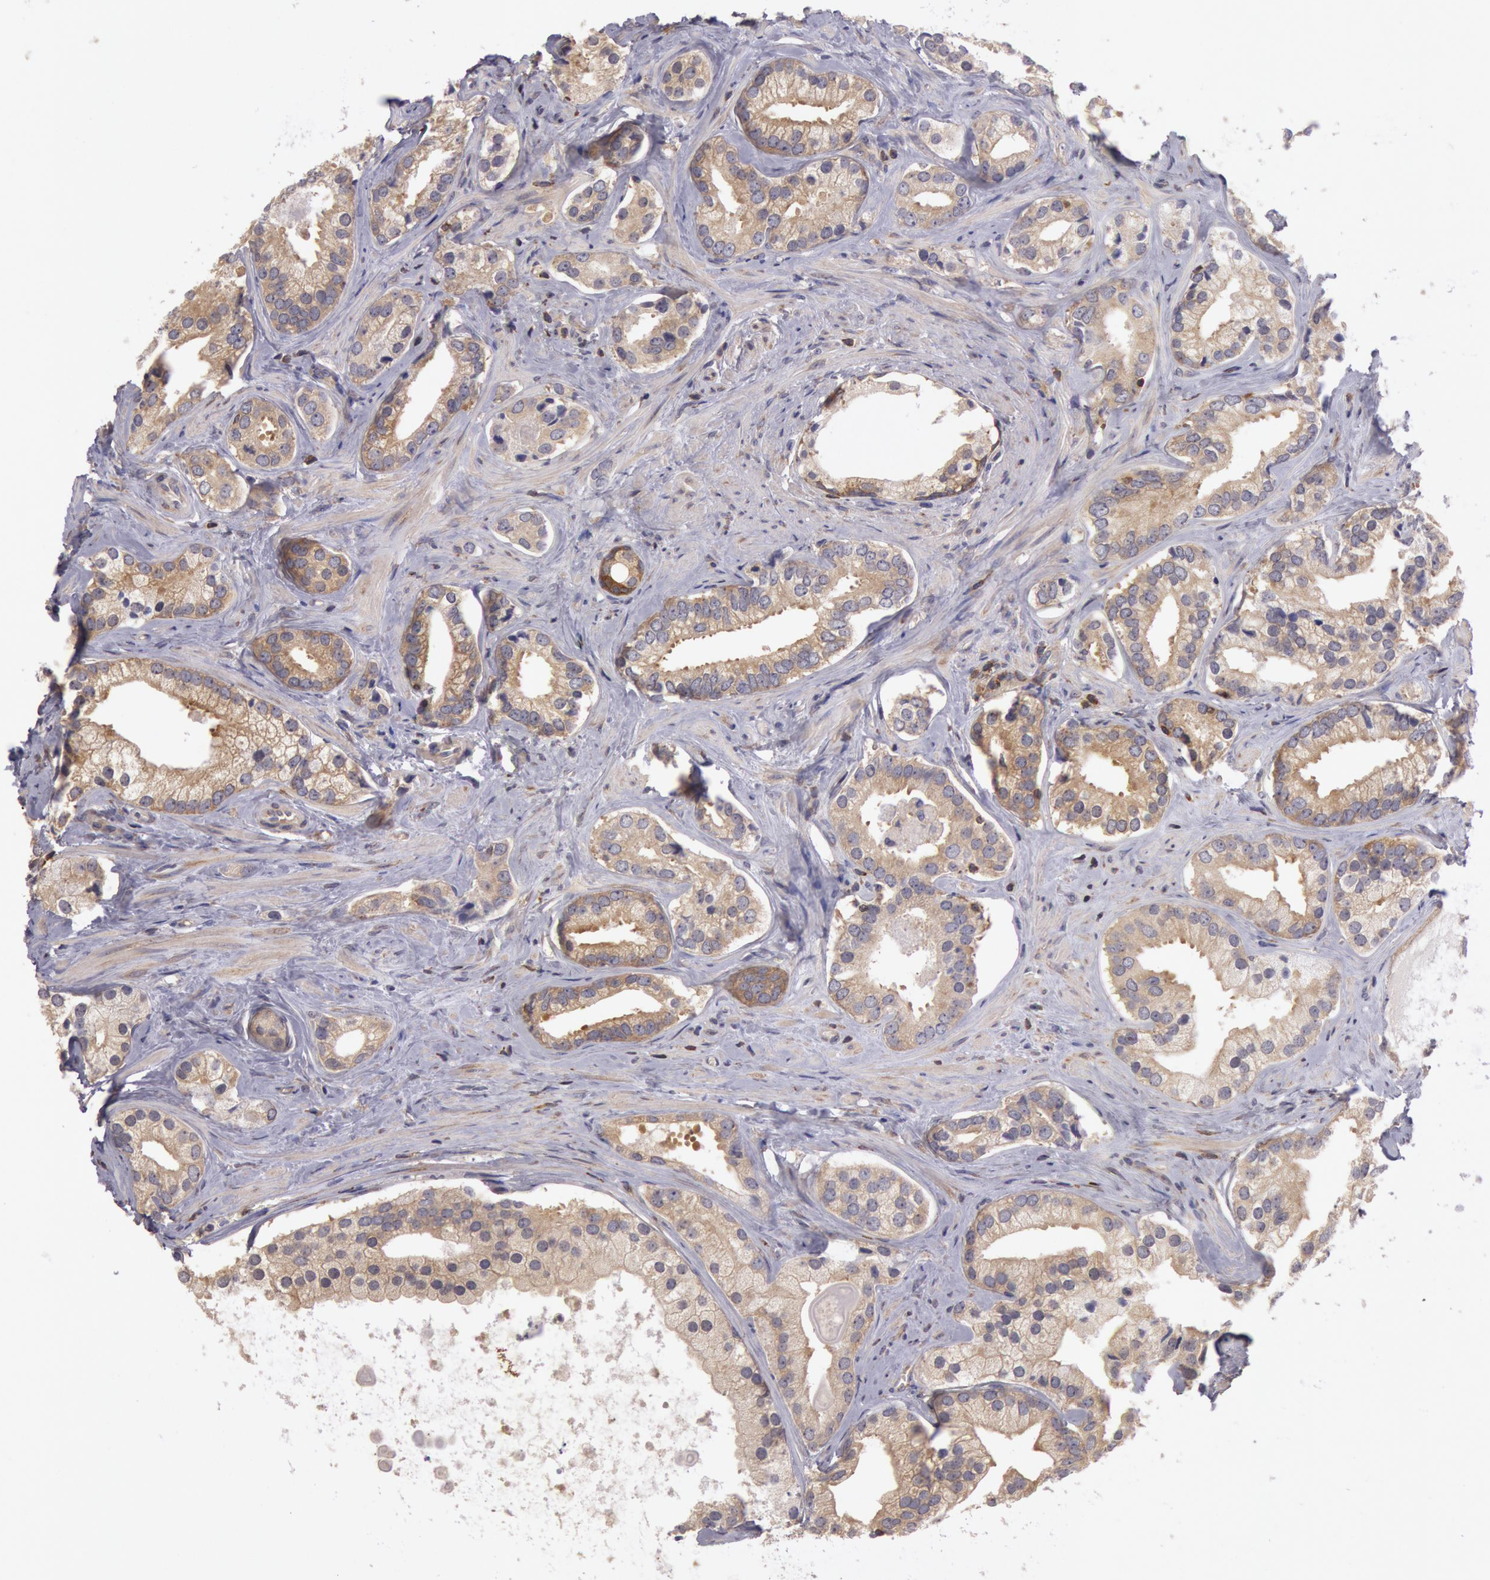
{"staining": {"intensity": "moderate", "quantity": ">75%", "location": "cytoplasmic/membranous"}, "tissue": "prostate cancer", "cell_type": "Tumor cells", "image_type": "cancer", "snomed": [{"axis": "morphology", "description": "Adenocarcinoma, Medium grade"}, {"axis": "topography", "description": "Prostate"}], "caption": "Prostate cancer (medium-grade adenocarcinoma) tissue shows moderate cytoplasmic/membranous positivity in approximately >75% of tumor cells, visualized by immunohistochemistry.", "gene": "NMT2", "patient": {"sex": "male", "age": 70}}